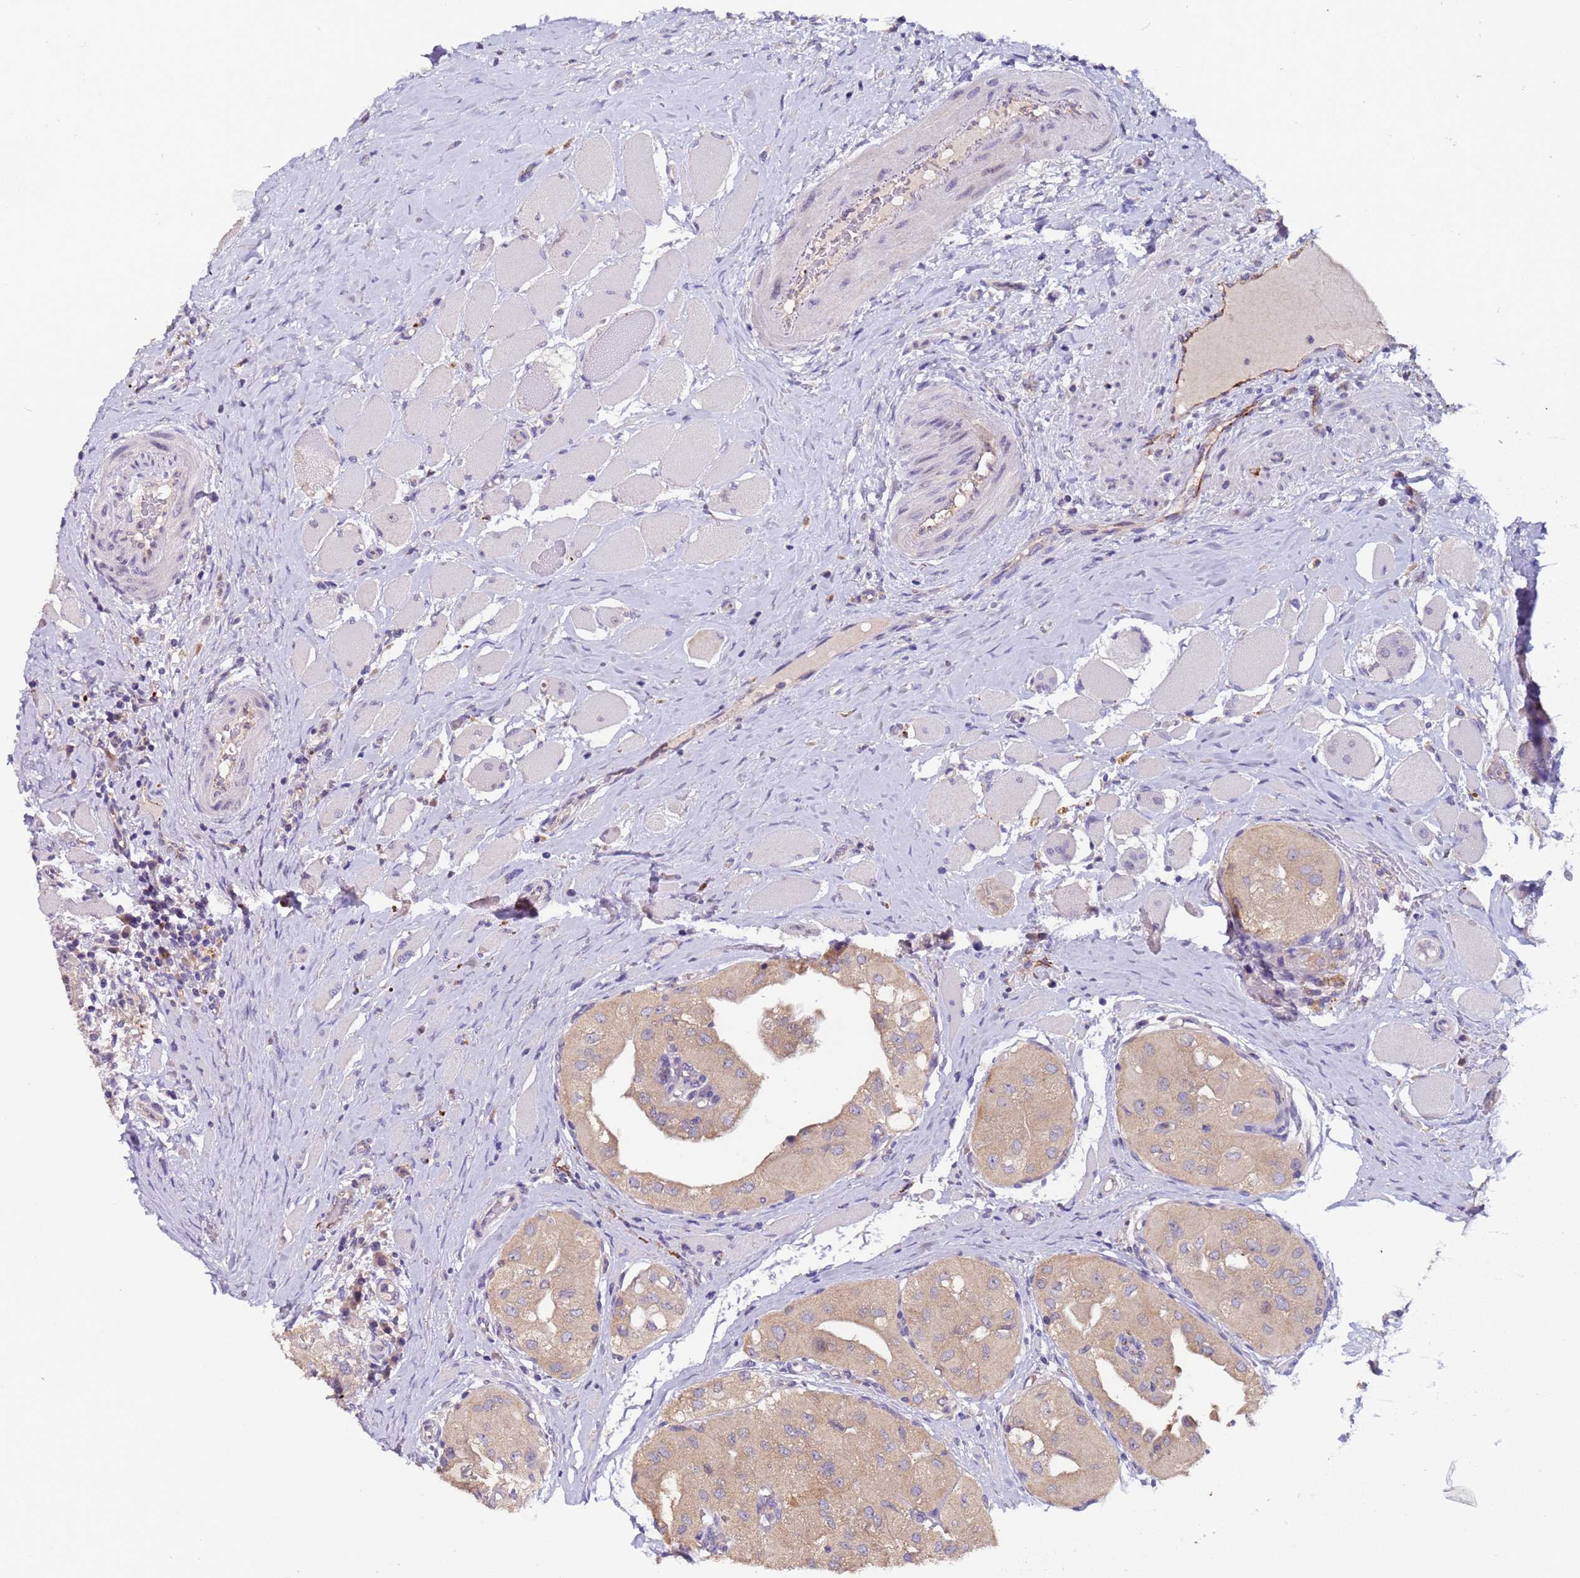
{"staining": {"intensity": "weak", "quantity": ">75%", "location": "cytoplasmic/membranous"}, "tissue": "thyroid cancer", "cell_type": "Tumor cells", "image_type": "cancer", "snomed": [{"axis": "morphology", "description": "Papillary adenocarcinoma, NOS"}, {"axis": "topography", "description": "Thyroid gland"}], "caption": "High-power microscopy captured an immunohistochemistry (IHC) photomicrograph of thyroid papillary adenocarcinoma, revealing weak cytoplasmic/membranous positivity in about >75% of tumor cells.", "gene": "ZNF248", "patient": {"sex": "female", "age": 59}}